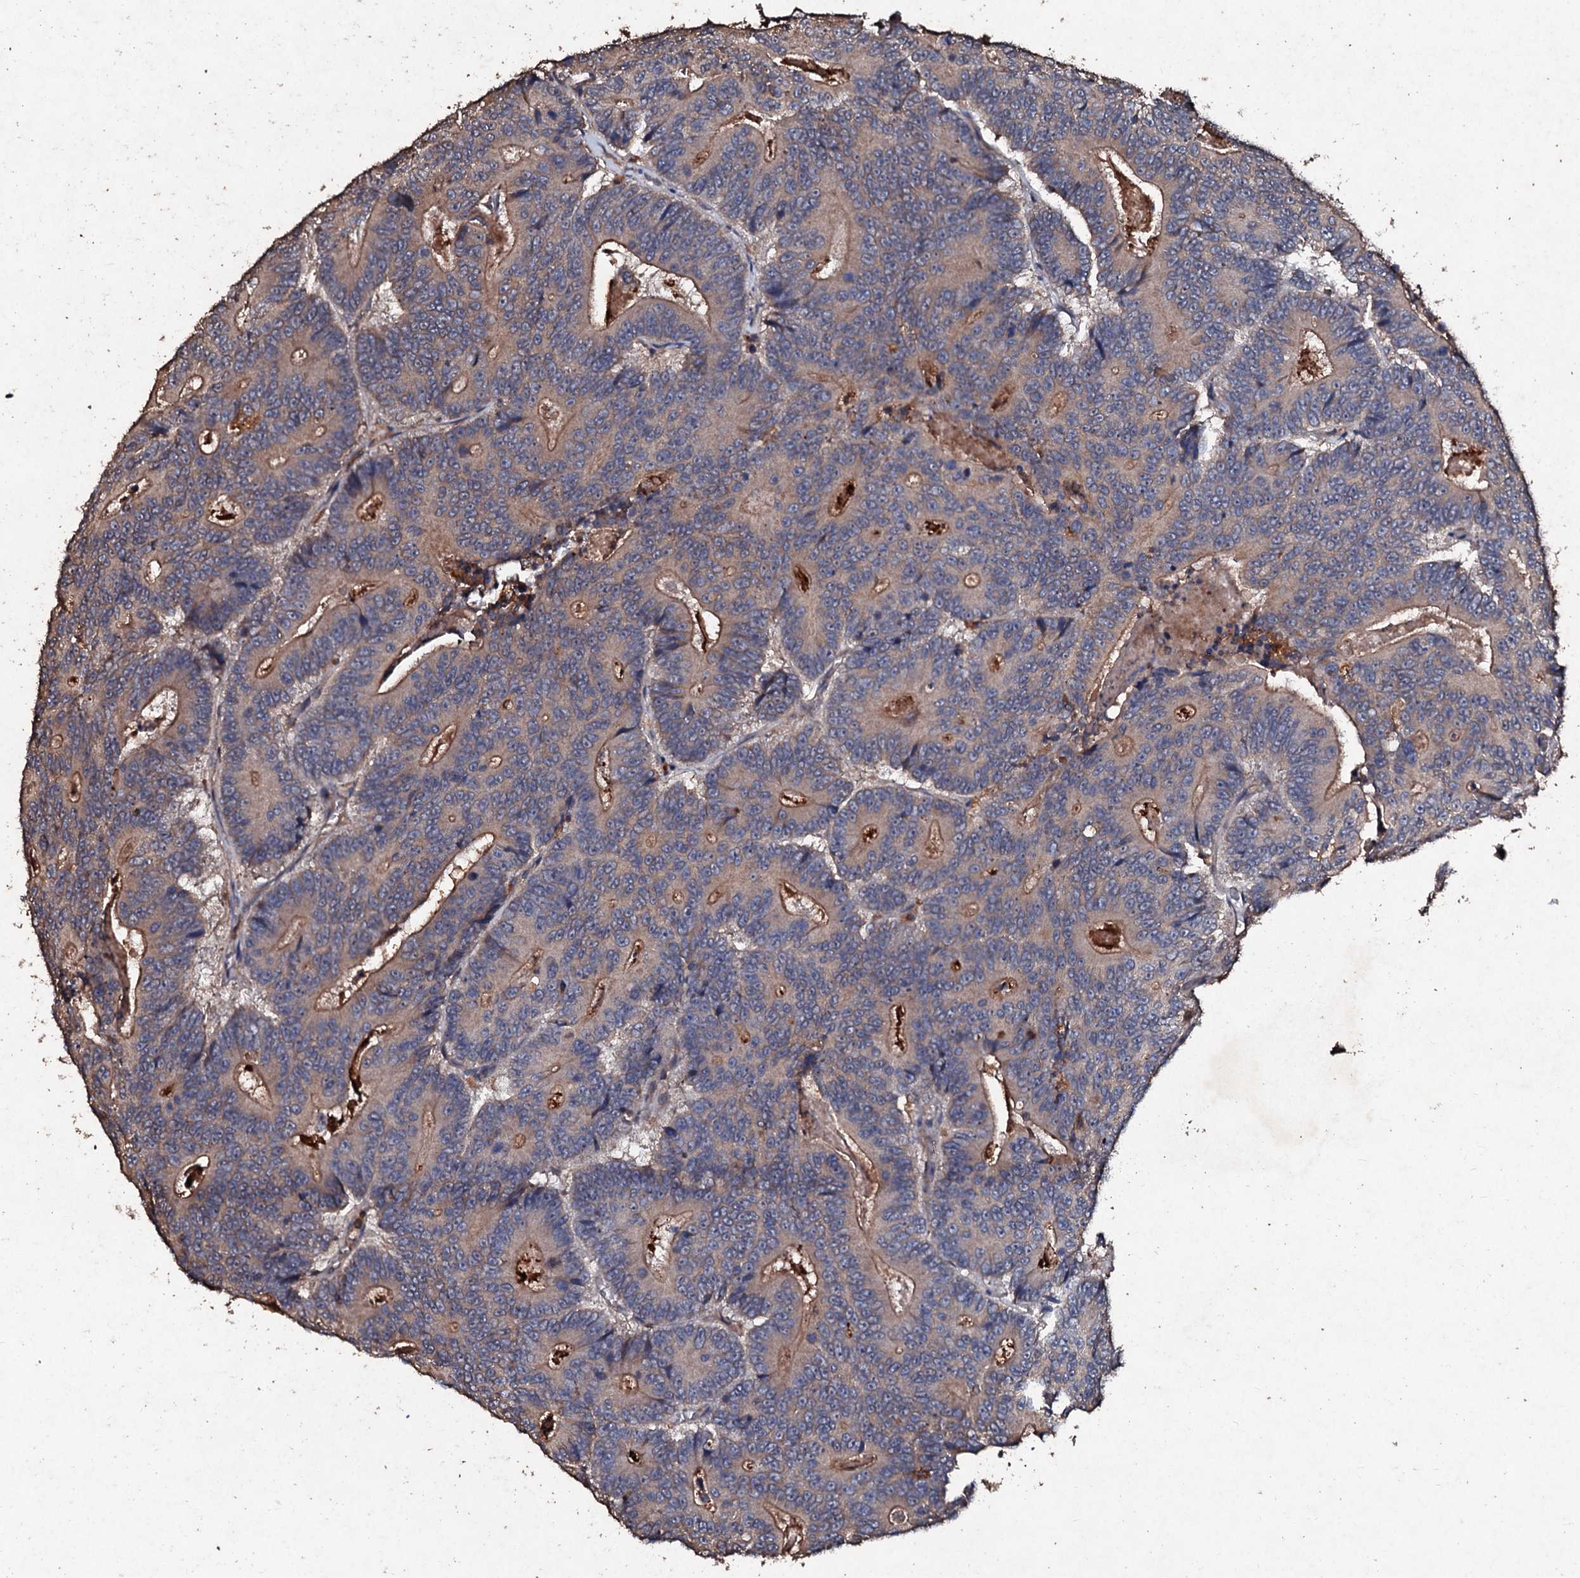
{"staining": {"intensity": "moderate", "quantity": ">75%", "location": "cytoplasmic/membranous"}, "tissue": "colorectal cancer", "cell_type": "Tumor cells", "image_type": "cancer", "snomed": [{"axis": "morphology", "description": "Adenocarcinoma, NOS"}, {"axis": "topography", "description": "Colon"}], "caption": "An immunohistochemistry histopathology image of neoplastic tissue is shown. Protein staining in brown highlights moderate cytoplasmic/membranous positivity in adenocarcinoma (colorectal) within tumor cells. The protein of interest is stained brown, and the nuclei are stained in blue (DAB (3,3'-diaminobenzidine) IHC with brightfield microscopy, high magnification).", "gene": "KERA", "patient": {"sex": "male", "age": 83}}